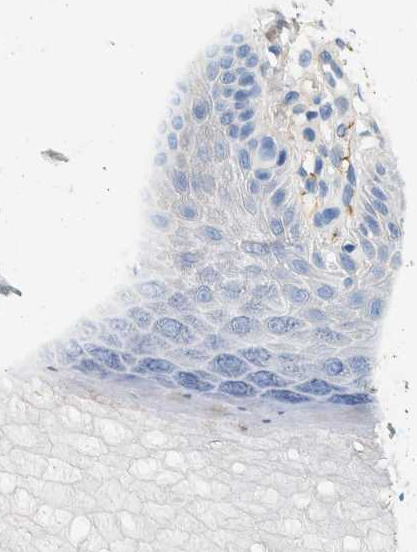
{"staining": {"intensity": "negative", "quantity": "none", "location": "none"}, "tissue": "skin", "cell_type": "Keratinocytes", "image_type": "normal", "snomed": [{"axis": "morphology", "description": "Normal tissue, NOS"}, {"axis": "topography", "description": "Skin"}], "caption": "Immunohistochemistry (IHC) histopathology image of benign skin: human skin stained with DAB (3,3'-diaminobenzidine) displays no significant protein positivity in keratinocytes.", "gene": "CFH", "patient": {"sex": "male", "age": 26}}